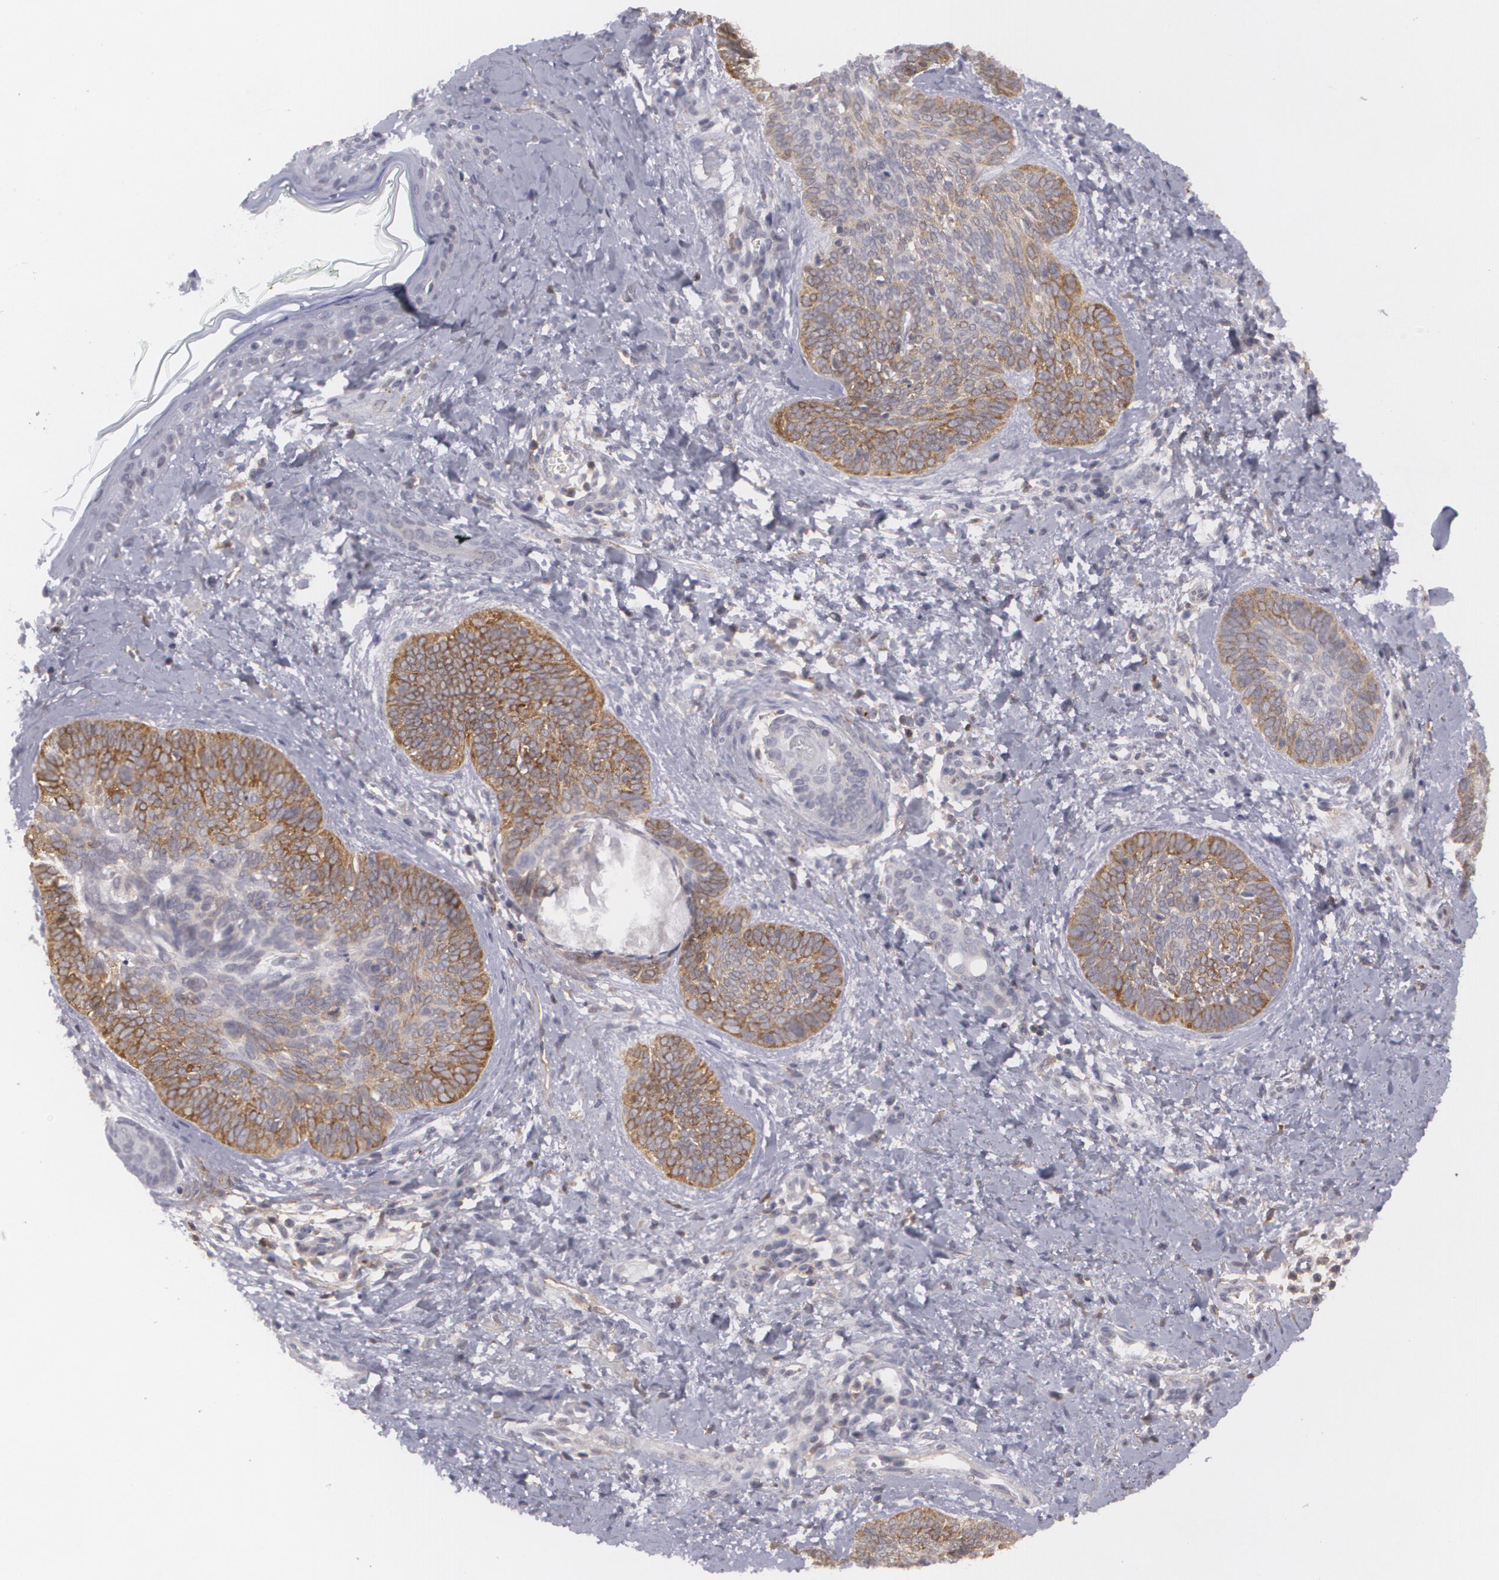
{"staining": {"intensity": "moderate", "quantity": ">75%", "location": "cytoplasmic/membranous"}, "tissue": "skin cancer", "cell_type": "Tumor cells", "image_type": "cancer", "snomed": [{"axis": "morphology", "description": "Basal cell carcinoma"}, {"axis": "topography", "description": "Skin"}], "caption": "A medium amount of moderate cytoplasmic/membranous positivity is appreciated in about >75% of tumor cells in skin cancer (basal cell carcinoma) tissue.", "gene": "BIN1", "patient": {"sex": "female", "age": 81}}